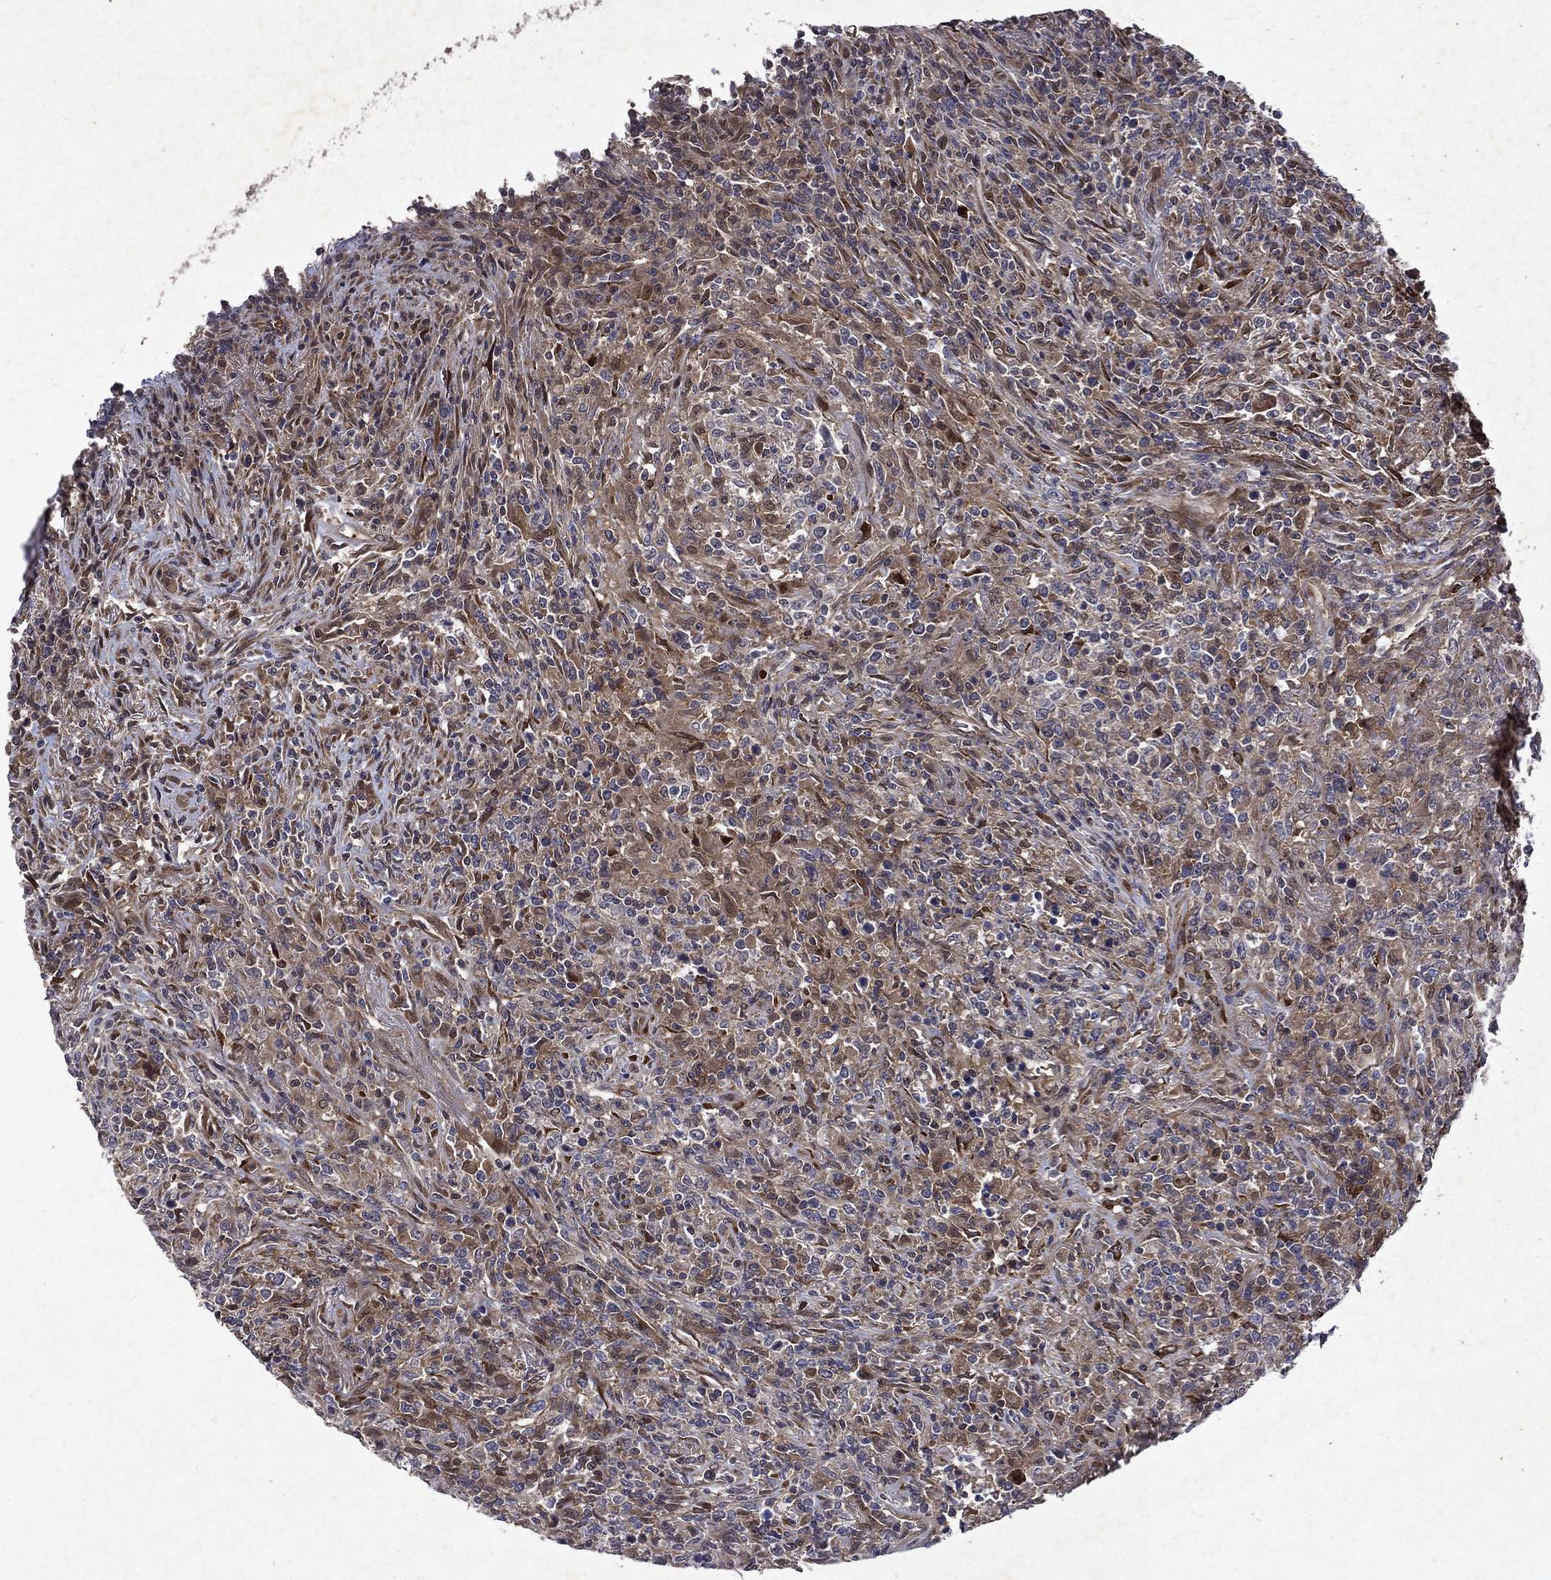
{"staining": {"intensity": "moderate", "quantity": "<25%", "location": "cytoplasmic/membranous"}, "tissue": "lymphoma", "cell_type": "Tumor cells", "image_type": "cancer", "snomed": [{"axis": "morphology", "description": "Malignant lymphoma, non-Hodgkin's type, High grade"}, {"axis": "topography", "description": "Lung"}], "caption": "High-grade malignant lymphoma, non-Hodgkin's type stained with a protein marker shows moderate staining in tumor cells.", "gene": "MTAP", "patient": {"sex": "male", "age": 79}}